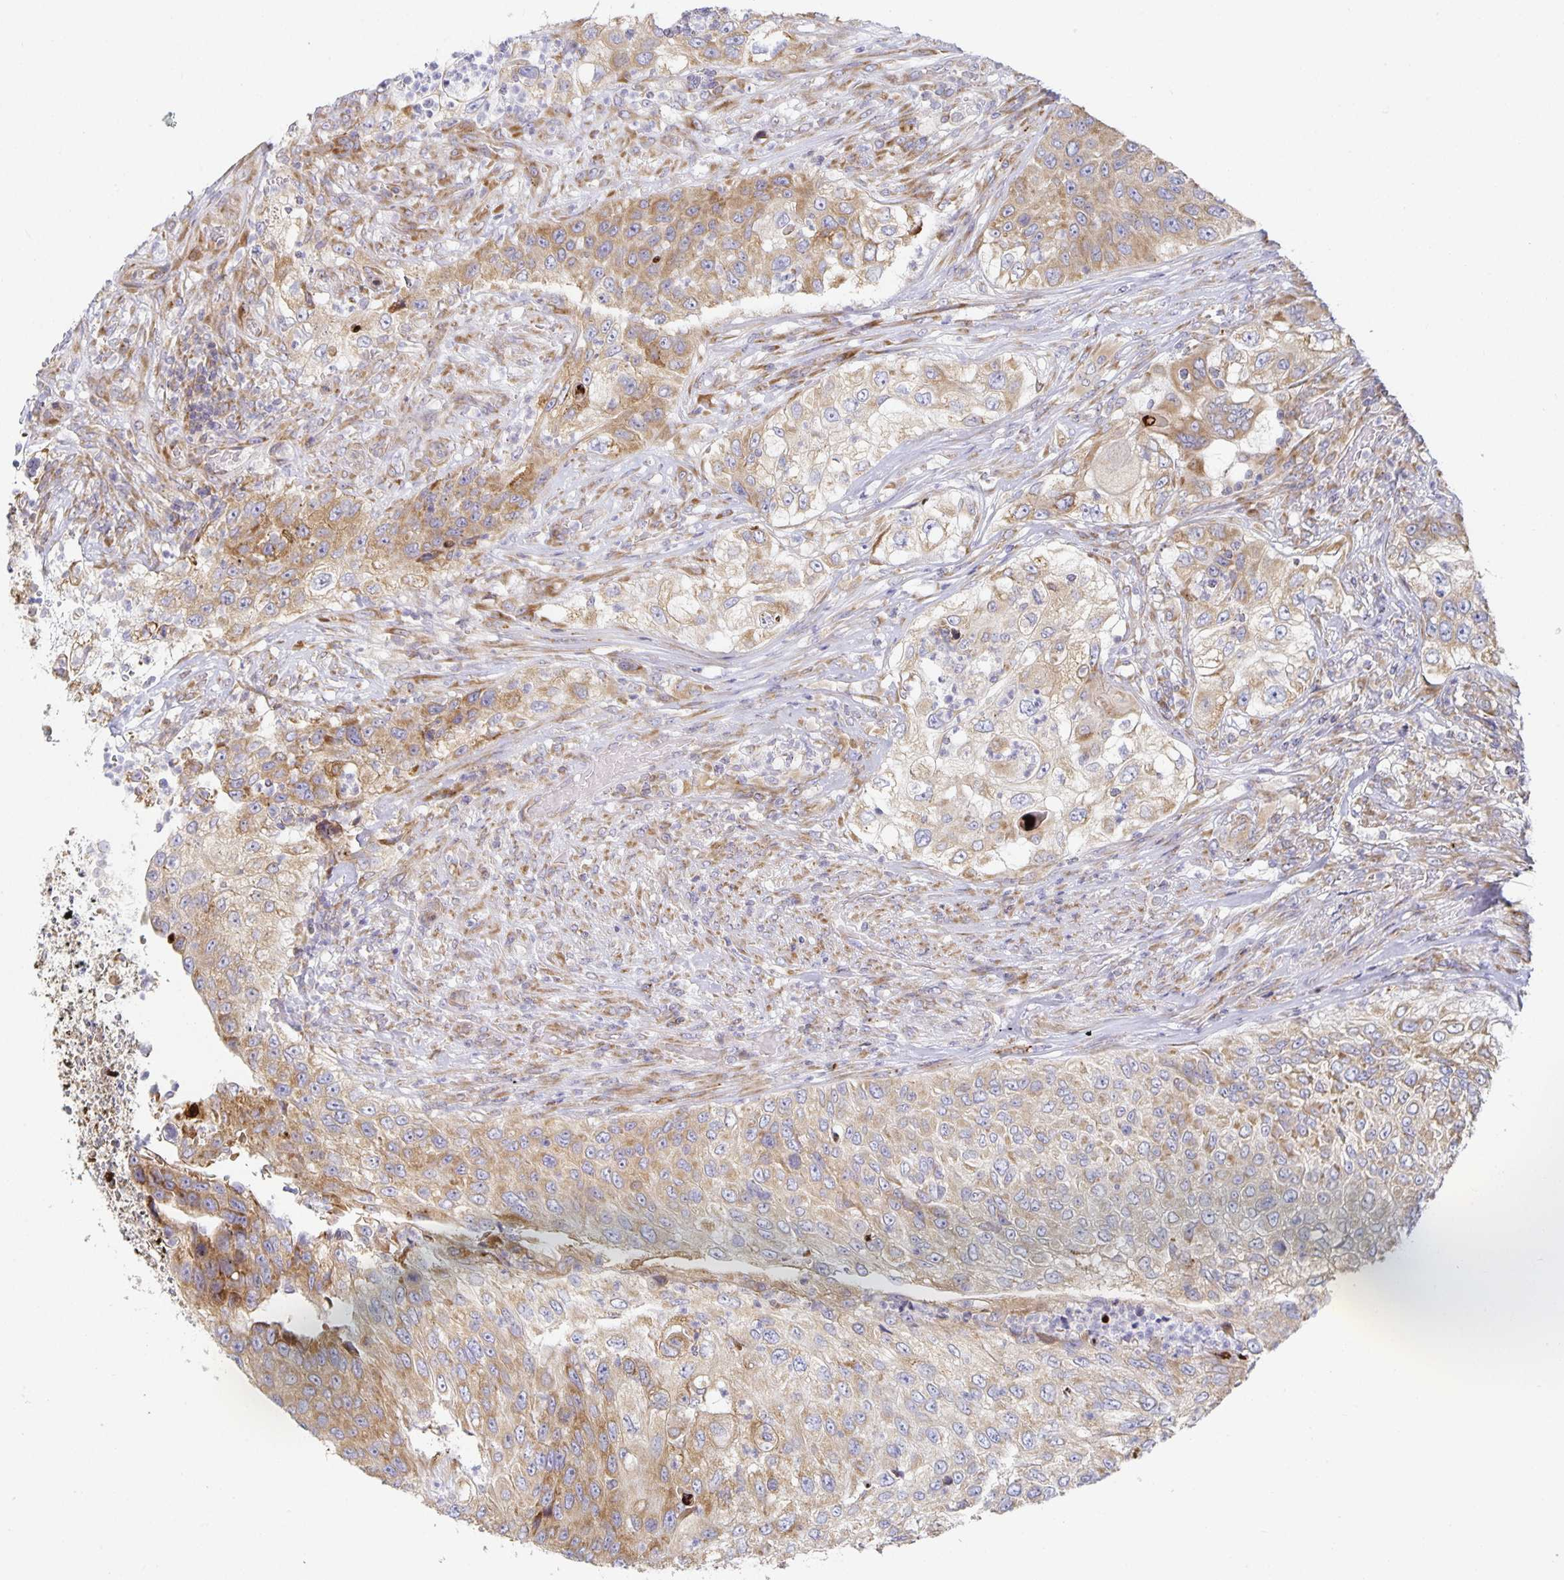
{"staining": {"intensity": "weak", "quantity": ">75%", "location": "cytoplasmic/membranous"}, "tissue": "urothelial cancer", "cell_type": "Tumor cells", "image_type": "cancer", "snomed": [{"axis": "morphology", "description": "Urothelial carcinoma, High grade"}, {"axis": "topography", "description": "Urinary bladder"}], "caption": "Weak cytoplasmic/membranous protein expression is seen in about >75% of tumor cells in urothelial cancer.", "gene": "NOMO1", "patient": {"sex": "female", "age": 60}}